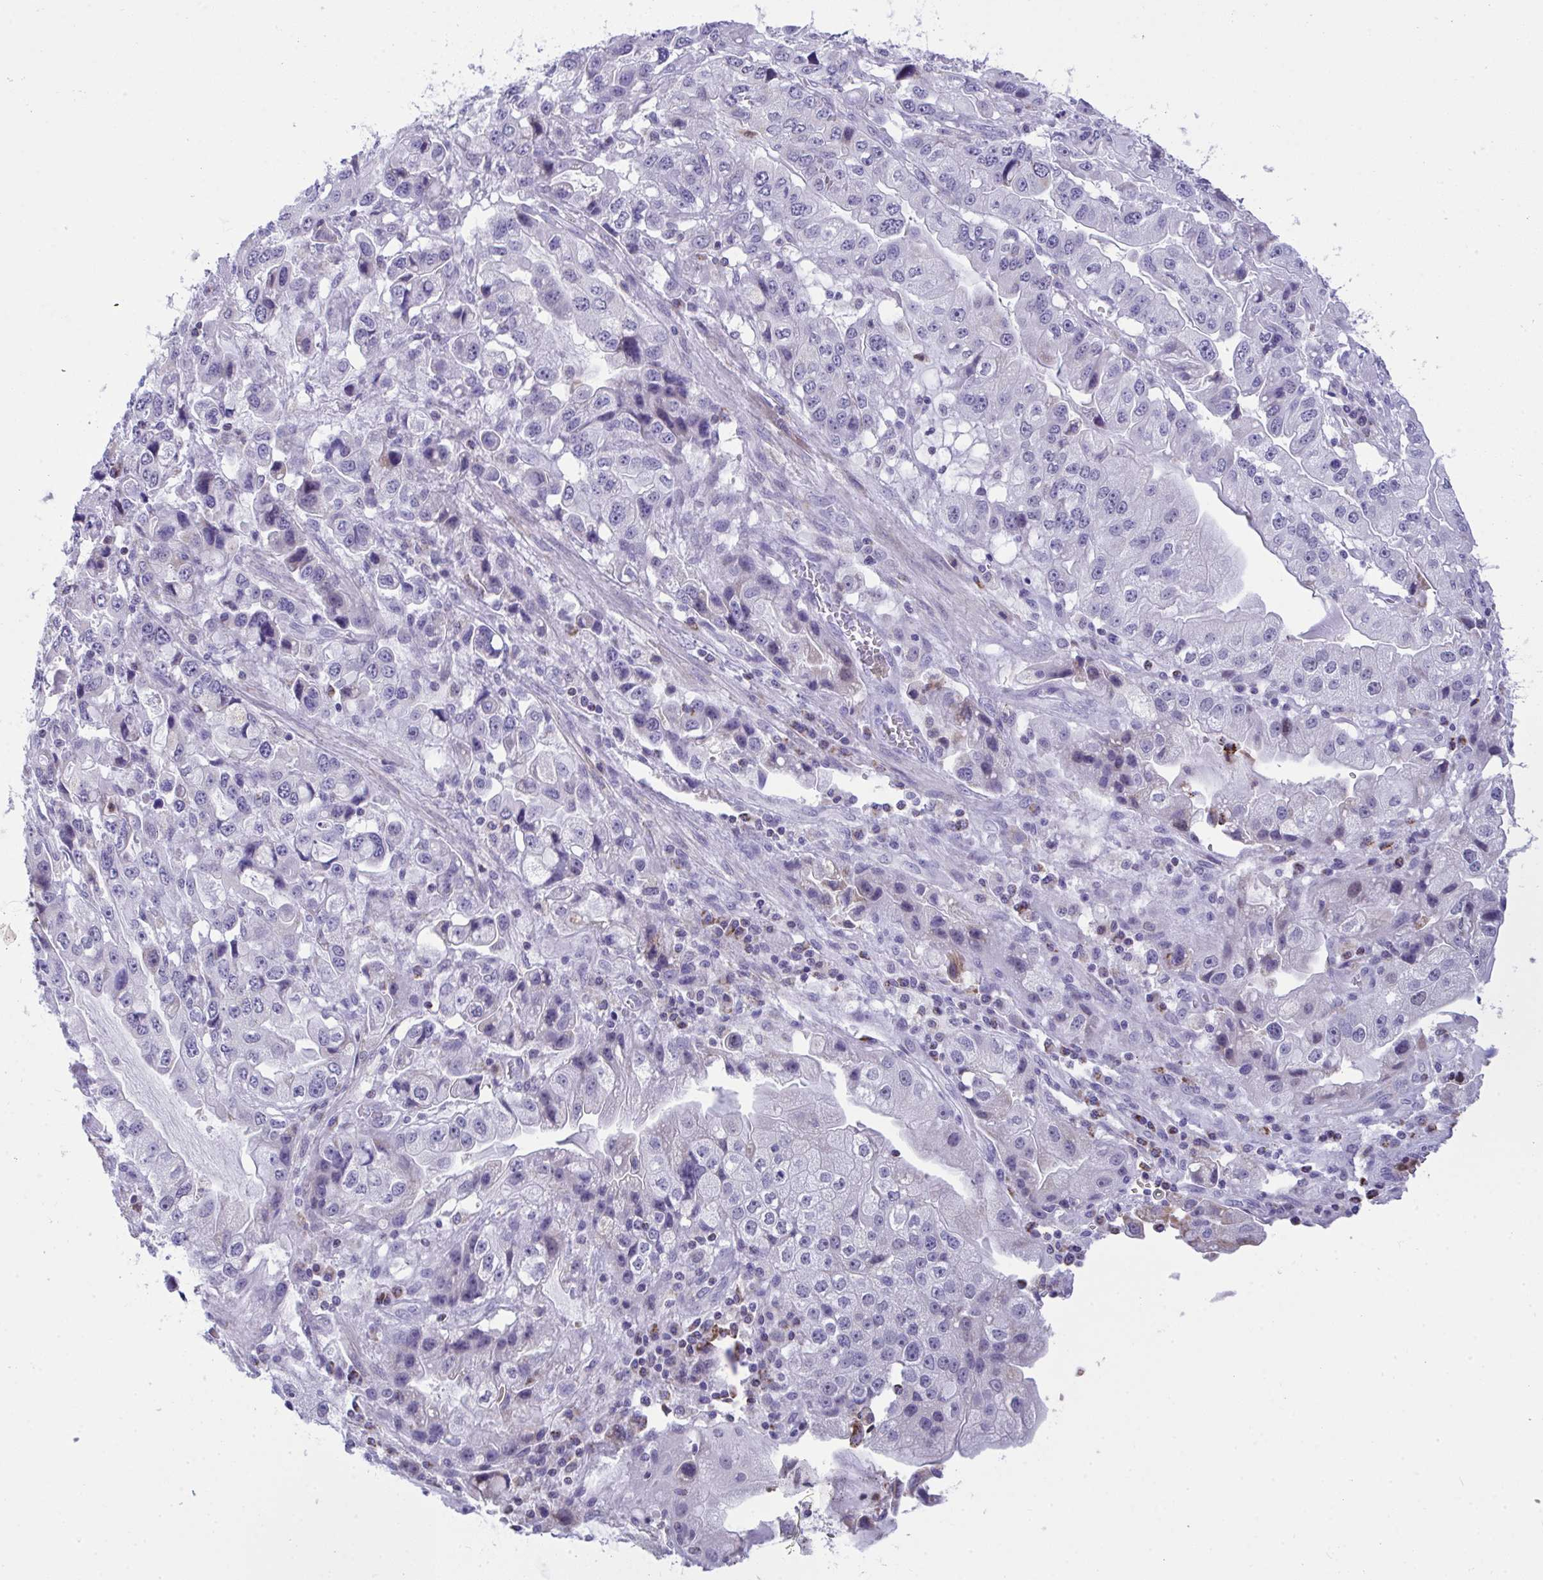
{"staining": {"intensity": "moderate", "quantity": "<25%", "location": "cytoplasmic/membranous"}, "tissue": "stomach cancer", "cell_type": "Tumor cells", "image_type": "cancer", "snomed": [{"axis": "morphology", "description": "Adenocarcinoma, NOS"}, {"axis": "topography", "description": "Stomach, lower"}], "caption": "Protein expression analysis of human stomach cancer (adenocarcinoma) reveals moderate cytoplasmic/membranous staining in approximately <25% of tumor cells.", "gene": "PLA2G12B", "patient": {"sex": "female", "age": 93}}